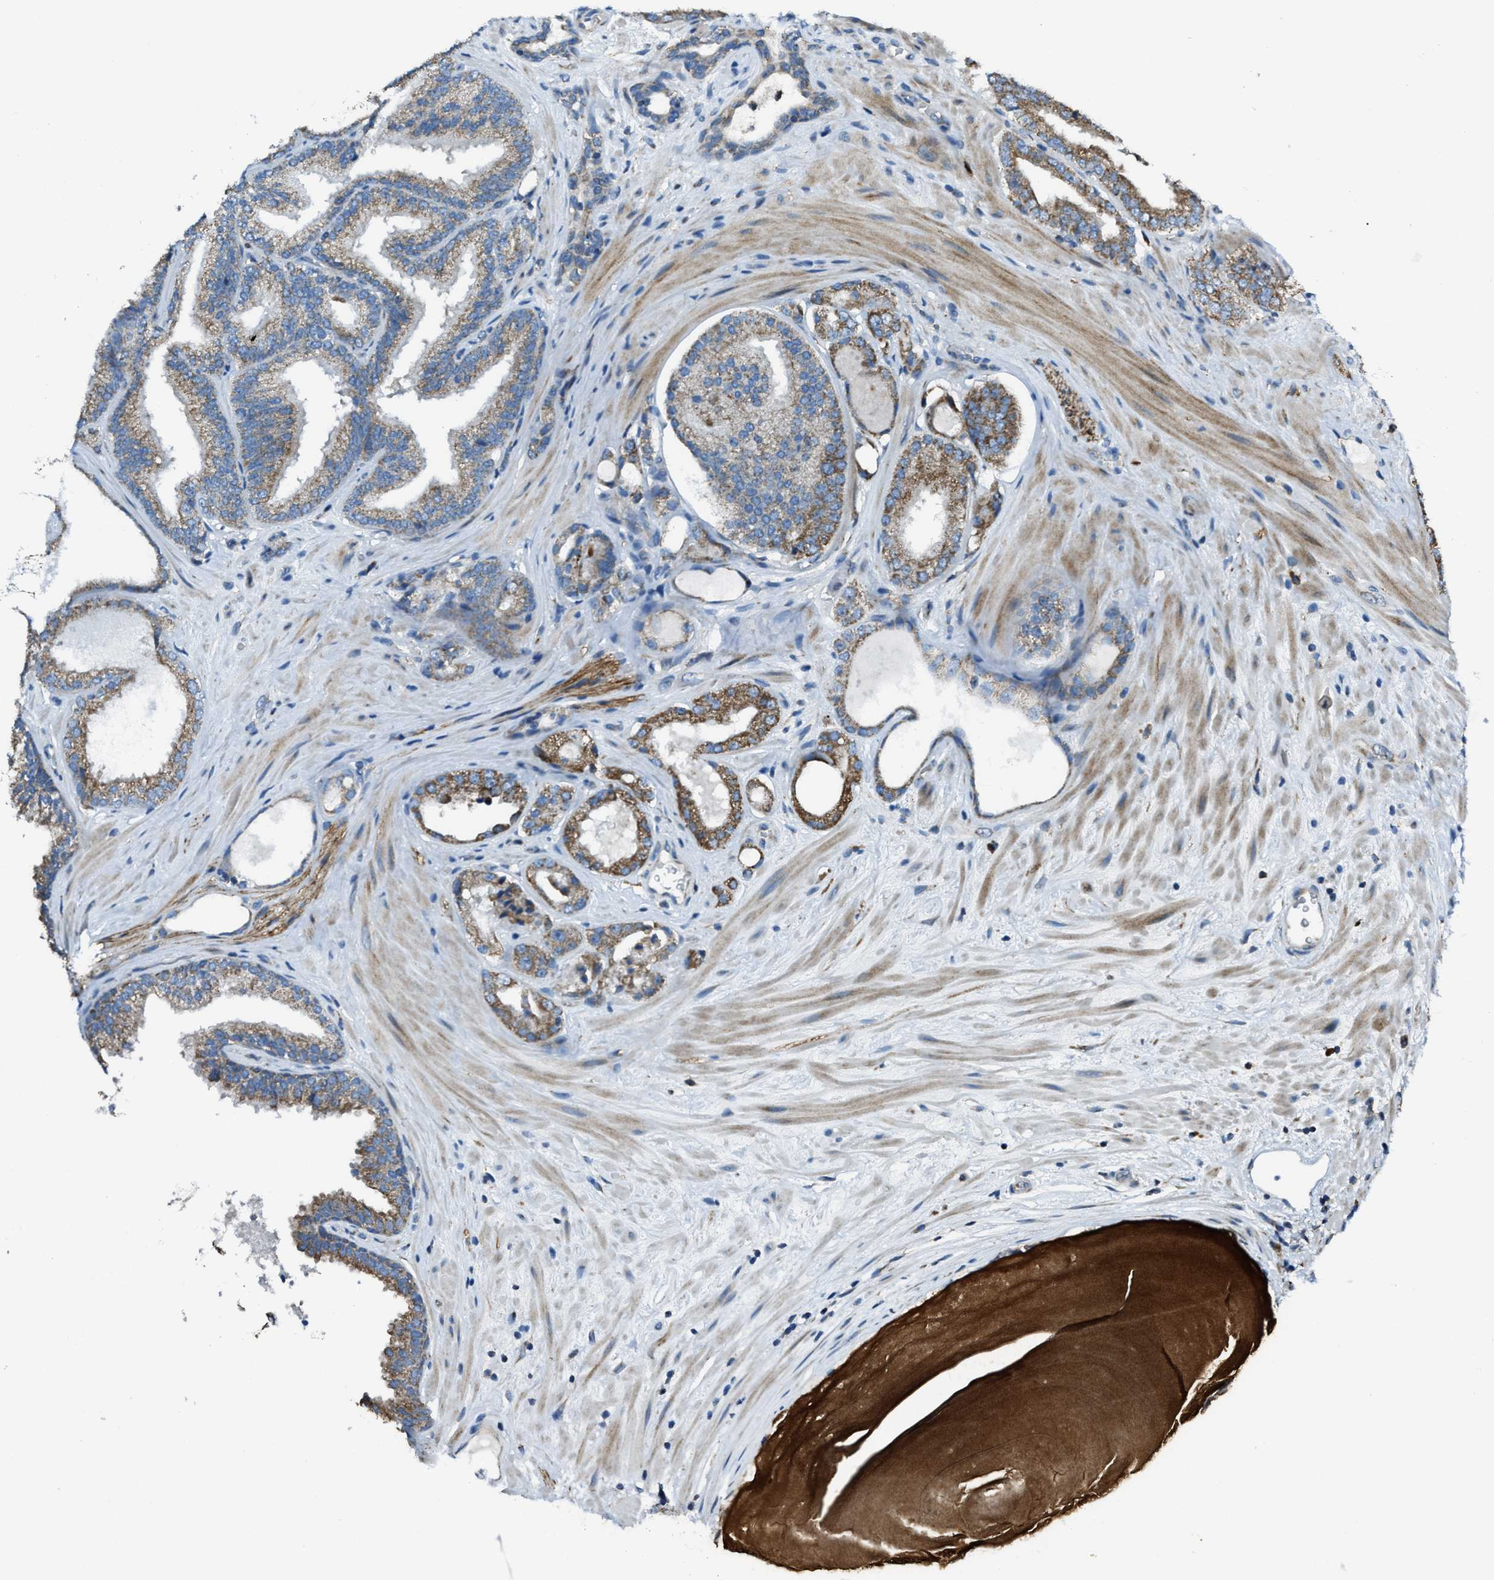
{"staining": {"intensity": "moderate", "quantity": ">75%", "location": "cytoplasmic/membranous"}, "tissue": "prostate cancer", "cell_type": "Tumor cells", "image_type": "cancer", "snomed": [{"axis": "morphology", "description": "Adenocarcinoma, Low grade"}, {"axis": "topography", "description": "Prostate"}], "caption": "This micrograph displays immunohistochemistry (IHC) staining of human prostate low-grade adenocarcinoma, with medium moderate cytoplasmic/membranous staining in approximately >75% of tumor cells.", "gene": "SLC25A11", "patient": {"sex": "male", "age": 65}}